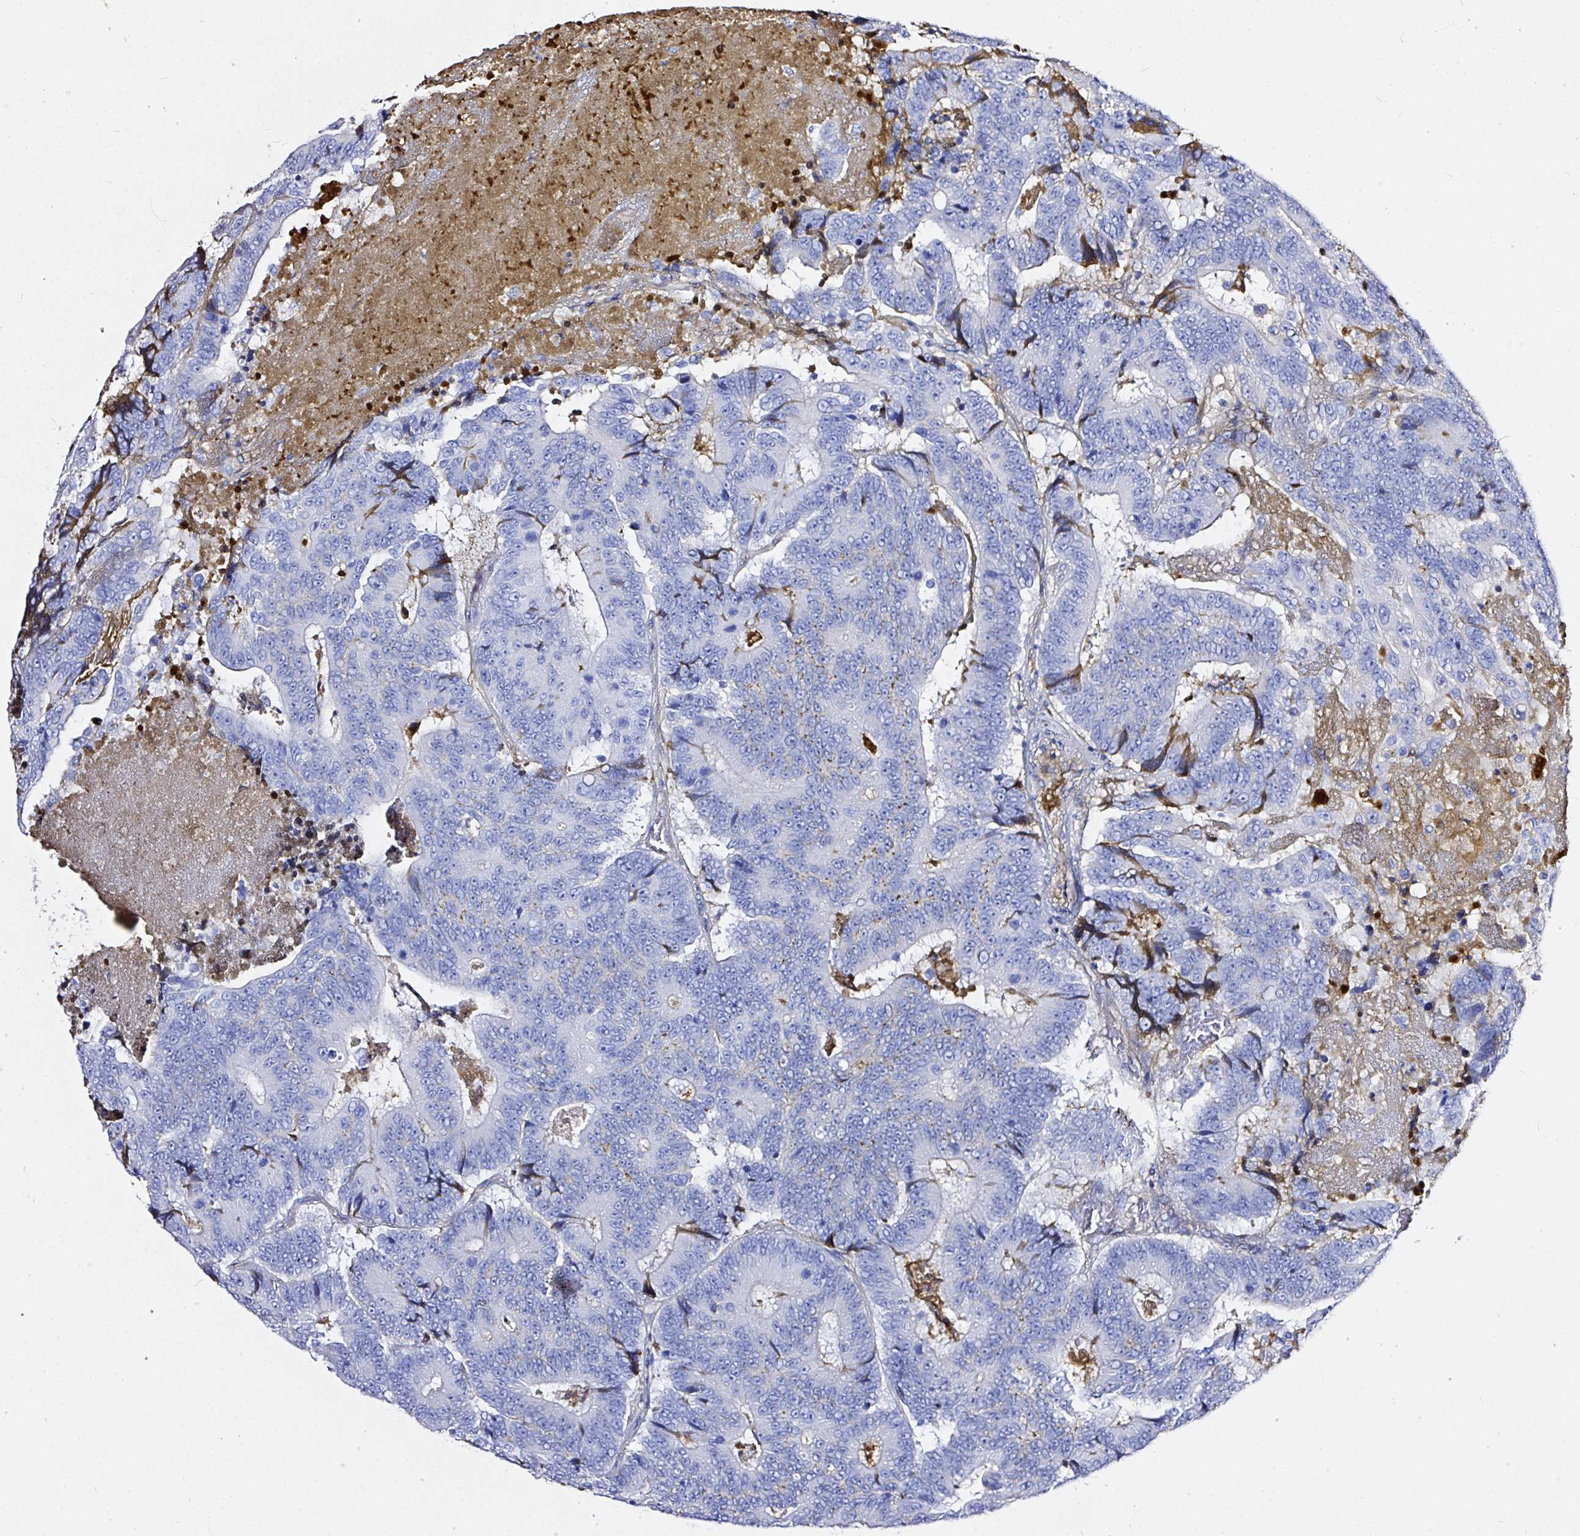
{"staining": {"intensity": "negative", "quantity": "none", "location": "none"}, "tissue": "colorectal cancer", "cell_type": "Tumor cells", "image_type": "cancer", "snomed": [{"axis": "morphology", "description": "Adenocarcinoma, NOS"}, {"axis": "topography", "description": "Colon"}], "caption": "Micrograph shows no significant protein staining in tumor cells of colorectal cancer. Brightfield microscopy of immunohistochemistry stained with DAB (brown) and hematoxylin (blue), captured at high magnification.", "gene": "CLEC3B", "patient": {"sex": "male", "age": 83}}